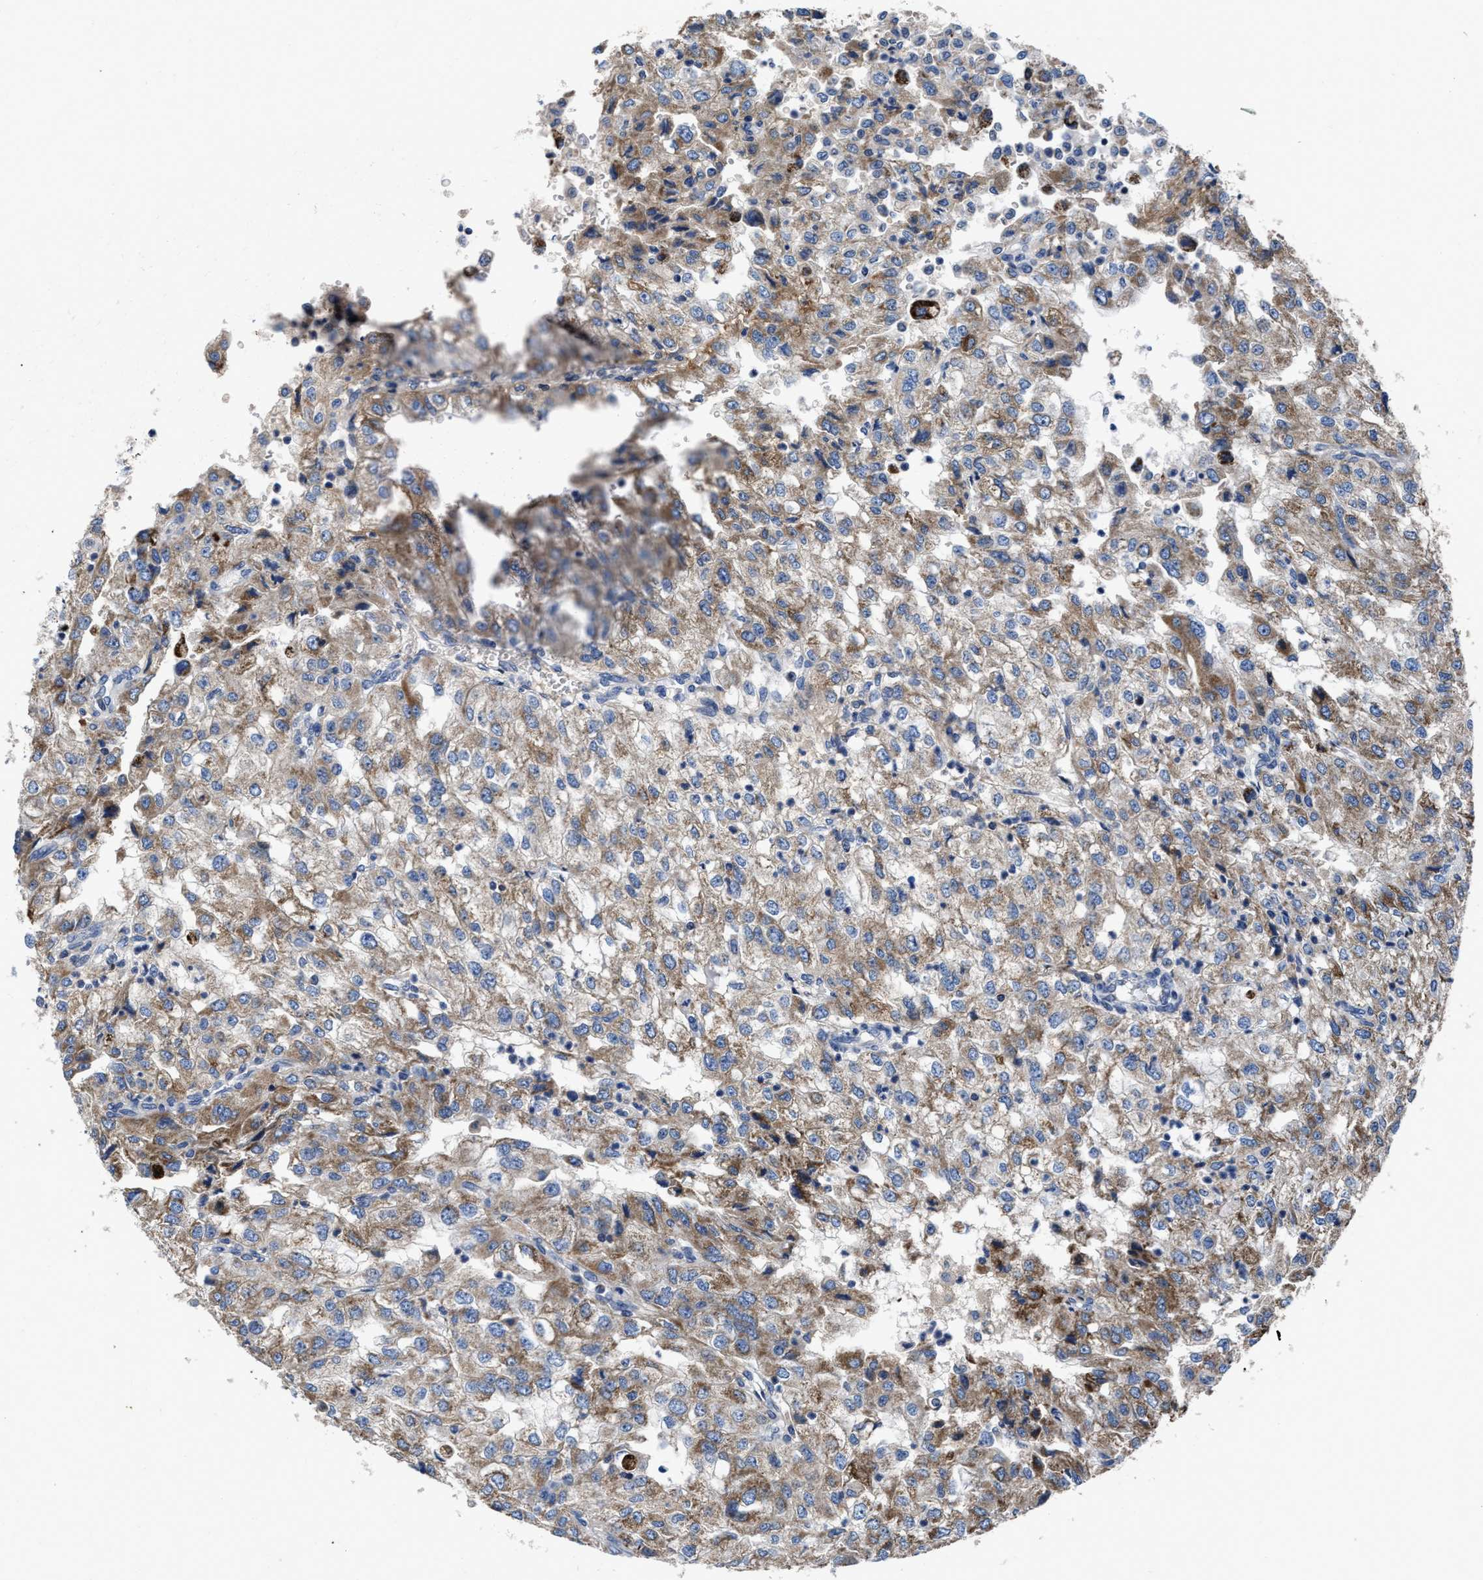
{"staining": {"intensity": "weak", "quantity": ">75%", "location": "cytoplasmic/membranous"}, "tissue": "renal cancer", "cell_type": "Tumor cells", "image_type": "cancer", "snomed": [{"axis": "morphology", "description": "Adenocarcinoma, NOS"}, {"axis": "topography", "description": "Kidney"}], "caption": "This micrograph reveals immunohistochemistry (IHC) staining of human renal cancer, with low weak cytoplasmic/membranous staining in approximately >75% of tumor cells.", "gene": "CACNA1D", "patient": {"sex": "female", "age": 54}}